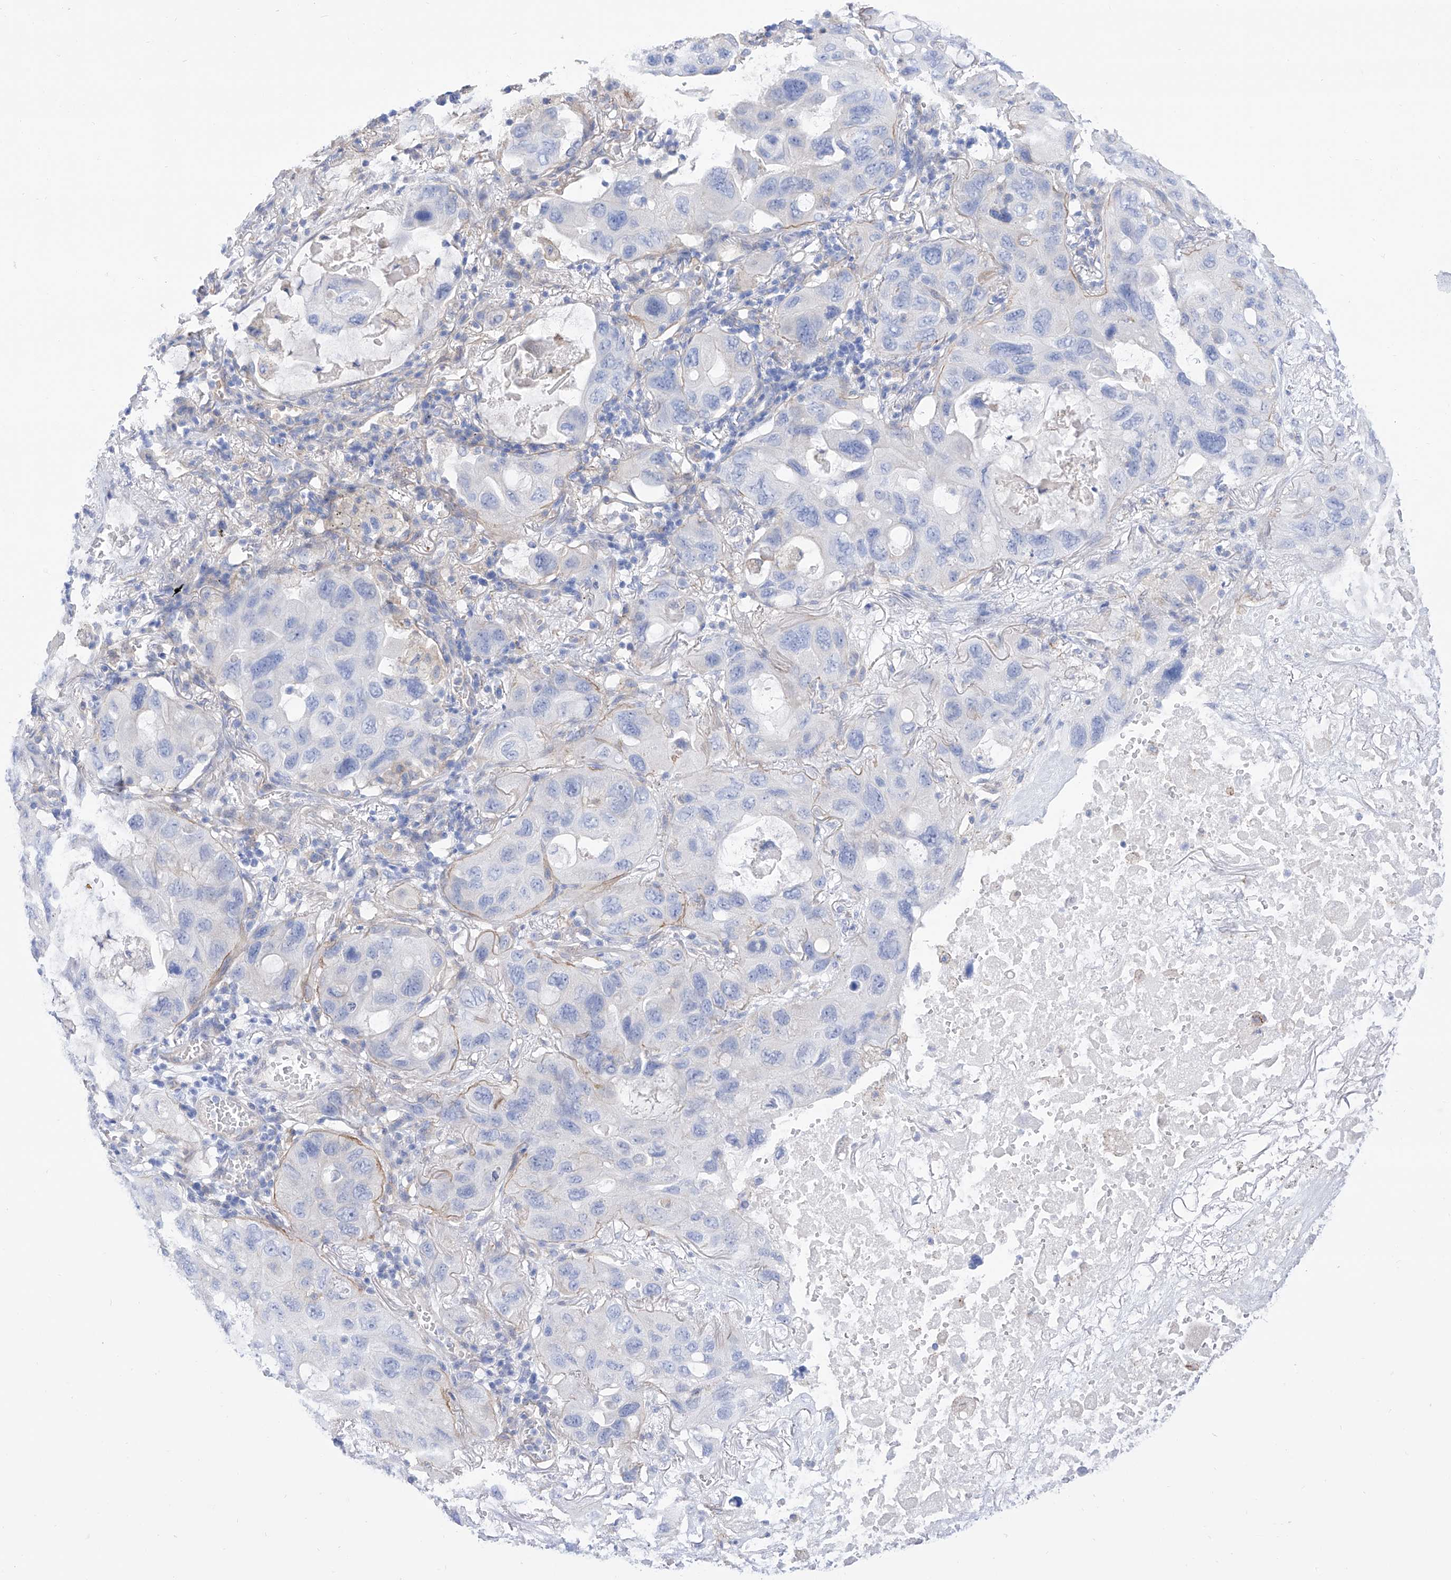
{"staining": {"intensity": "negative", "quantity": "none", "location": "none"}, "tissue": "lung cancer", "cell_type": "Tumor cells", "image_type": "cancer", "snomed": [{"axis": "morphology", "description": "Squamous cell carcinoma, NOS"}, {"axis": "topography", "description": "Lung"}], "caption": "Tumor cells show no significant positivity in squamous cell carcinoma (lung).", "gene": "ZNF653", "patient": {"sex": "female", "age": 73}}